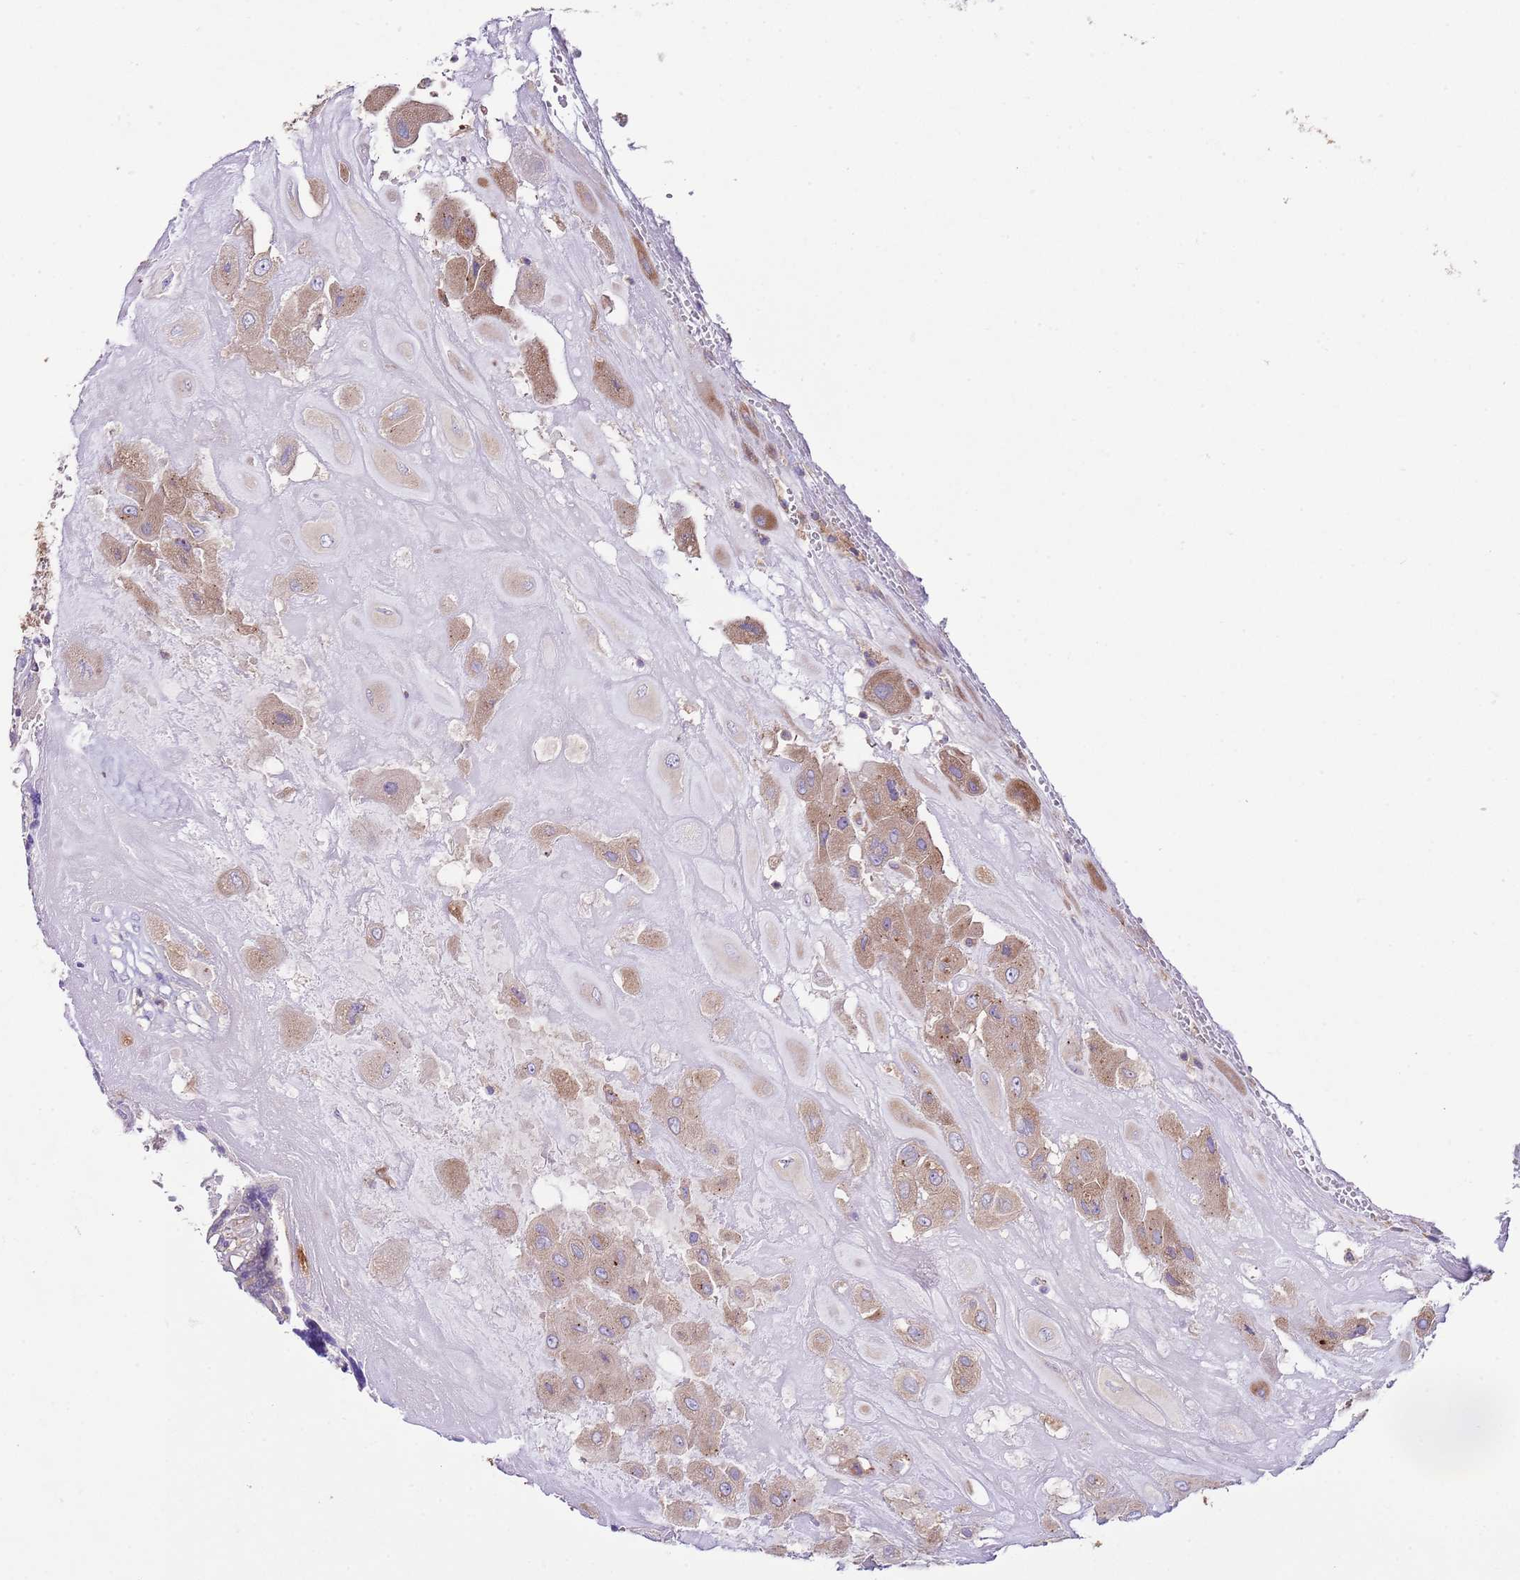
{"staining": {"intensity": "moderate", "quantity": ">75%", "location": "cytoplasmic/membranous"}, "tissue": "placenta", "cell_type": "Decidual cells", "image_type": "normal", "snomed": [{"axis": "morphology", "description": "Normal tissue, NOS"}, {"axis": "topography", "description": "Placenta"}], "caption": "A brown stain highlights moderate cytoplasmic/membranous staining of a protein in decidual cells of benign human placenta.", "gene": "RPS10", "patient": {"sex": "female", "age": 32}}